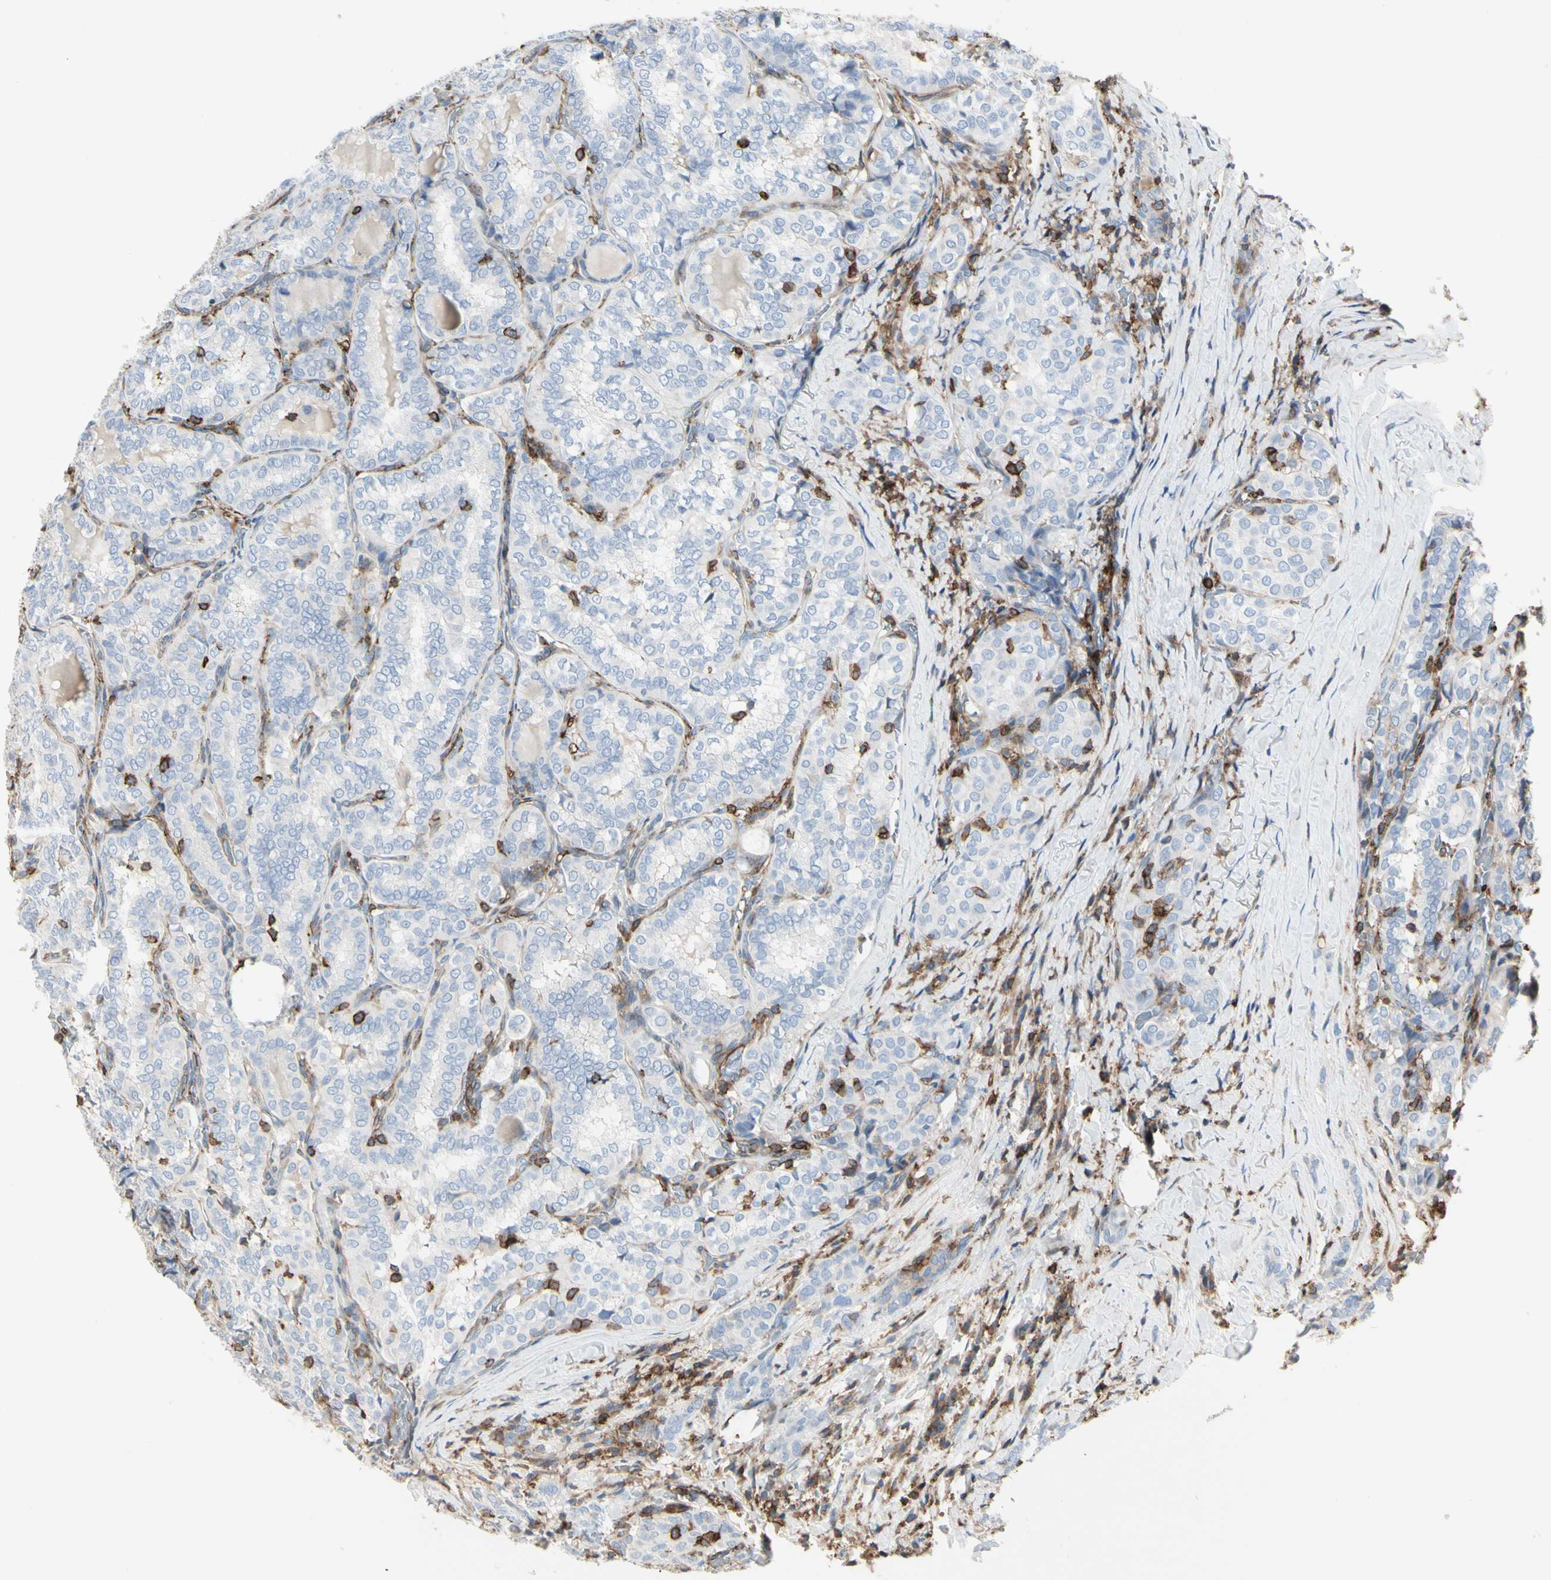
{"staining": {"intensity": "negative", "quantity": "none", "location": "none"}, "tissue": "thyroid cancer", "cell_type": "Tumor cells", "image_type": "cancer", "snomed": [{"axis": "morphology", "description": "Normal tissue, NOS"}, {"axis": "morphology", "description": "Papillary adenocarcinoma, NOS"}, {"axis": "topography", "description": "Thyroid gland"}], "caption": "DAB (3,3'-diaminobenzidine) immunohistochemical staining of thyroid cancer reveals no significant positivity in tumor cells.", "gene": "CLEC2B", "patient": {"sex": "female", "age": 30}}